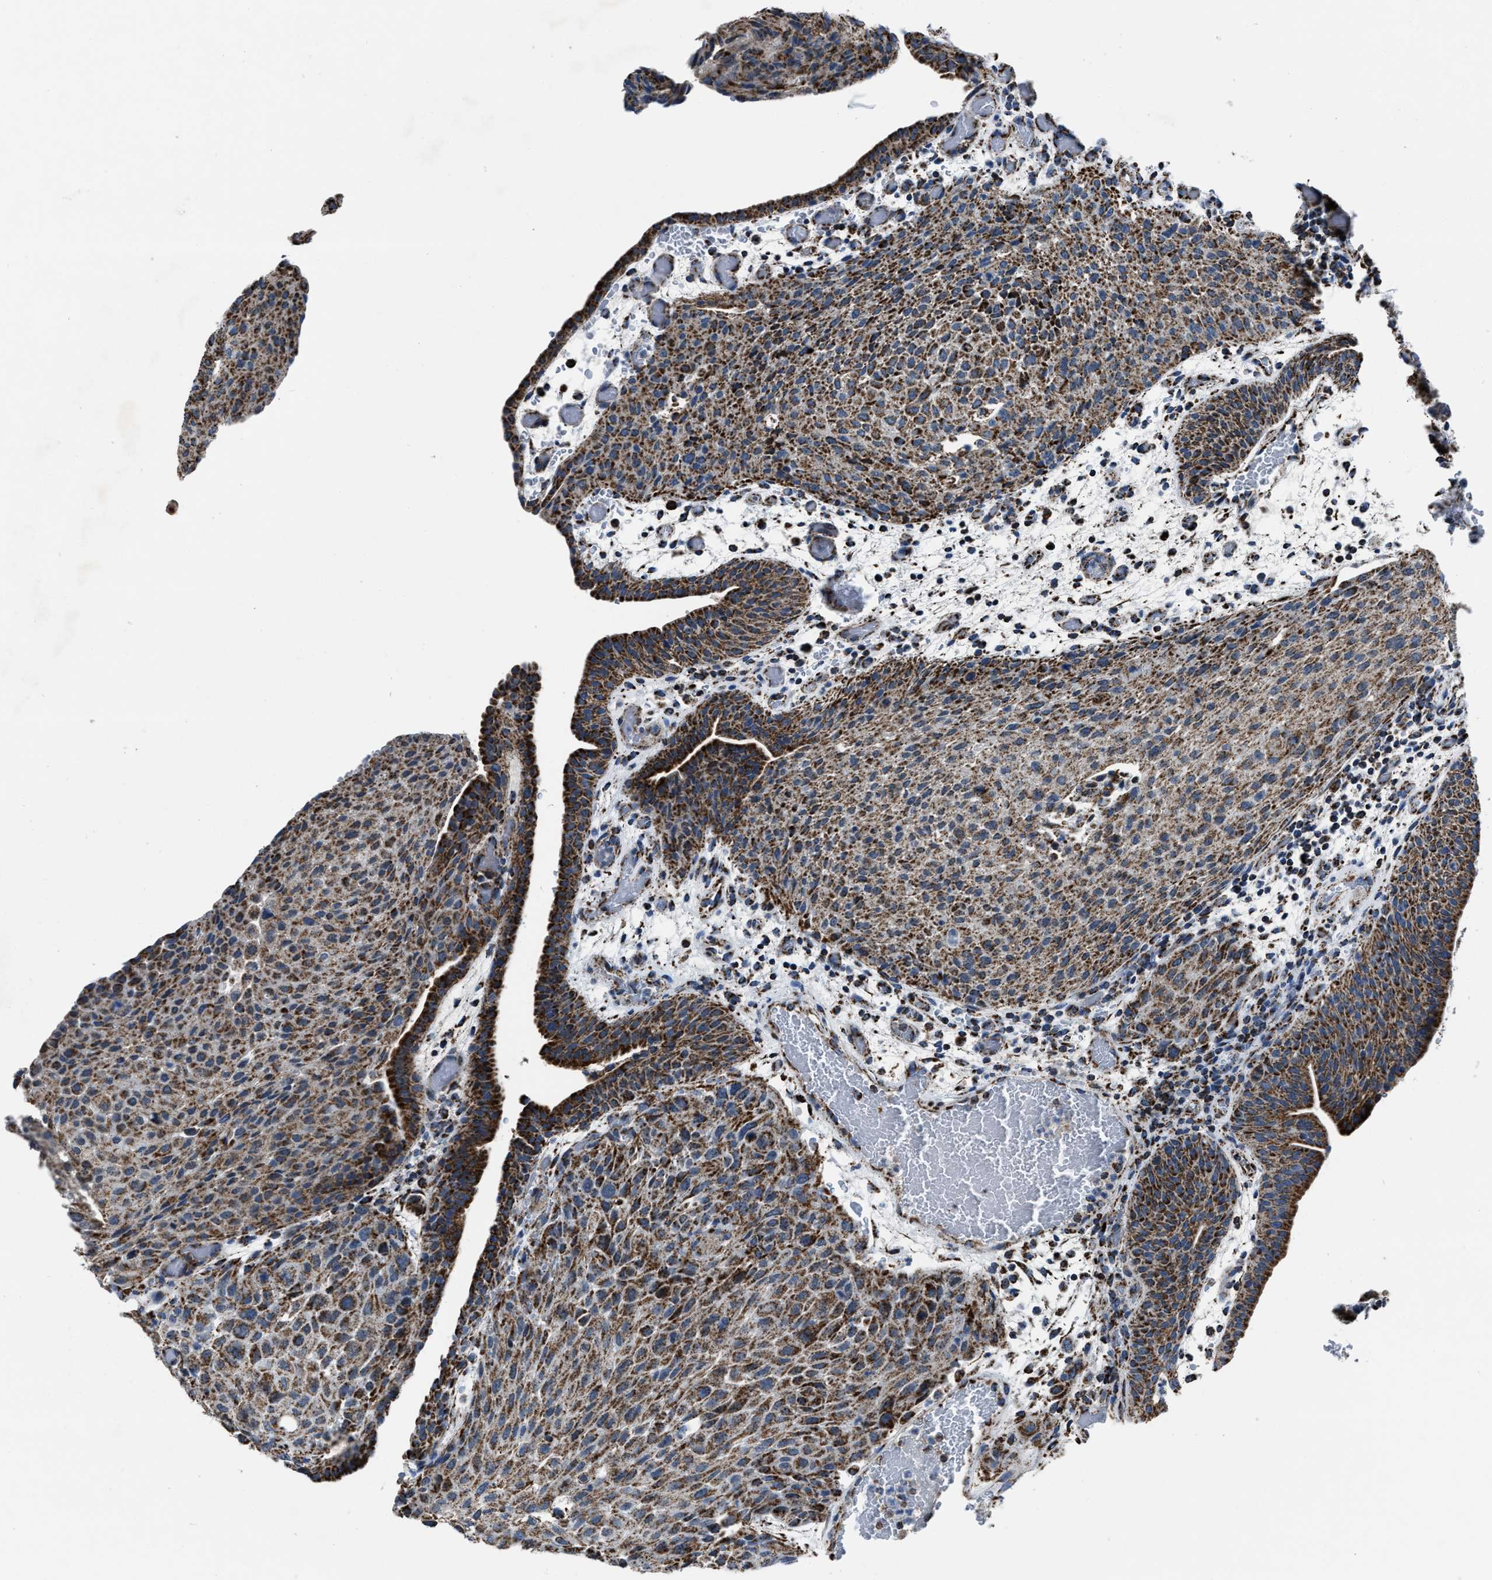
{"staining": {"intensity": "moderate", "quantity": ">75%", "location": "cytoplasmic/membranous"}, "tissue": "urothelial cancer", "cell_type": "Tumor cells", "image_type": "cancer", "snomed": [{"axis": "morphology", "description": "Urothelial carcinoma, Low grade"}, {"axis": "morphology", "description": "Urothelial carcinoma, High grade"}, {"axis": "topography", "description": "Urinary bladder"}], "caption": "High-power microscopy captured an immunohistochemistry (IHC) photomicrograph of urothelial cancer, revealing moderate cytoplasmic/membranous staining in about >75% of tumor cells. (DAB (3,3'-diaminobenzidine) IHC with brightfield microscopy, high magnification).", "gene": "NSD3", "patient": {"sex": "male", "age": 35}}